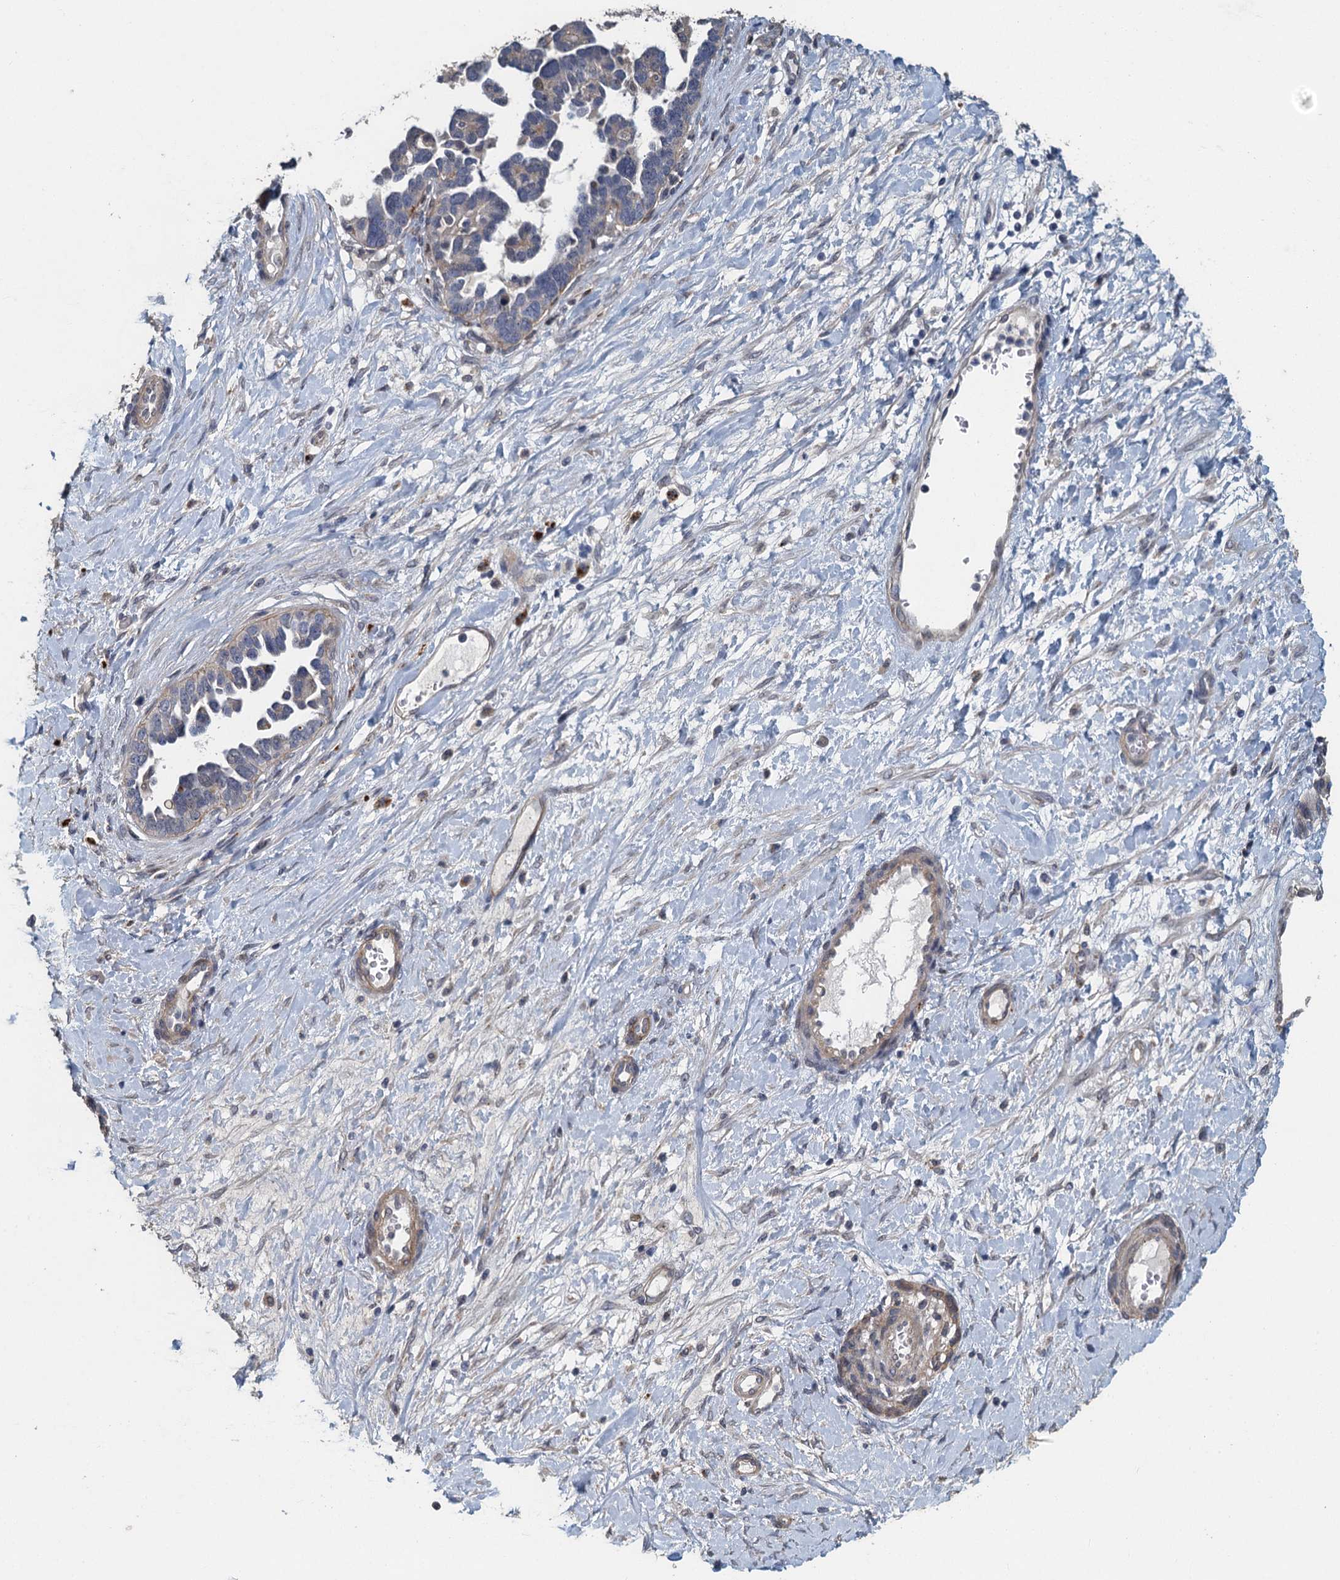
{"staining": {"intensity": "weak", "quantity": "<25%", "location": "cytoplasmic/membranous"}, "tissue": "ovarian cancer", "cell_type": "Tumor cells", "image_type": "cancer", "snomed": [{"axis": "morphology", "description": "Cystadenocarcinoma, serous, NOS"}, {"axis": "topography", "description": "Ovary"}], "caption": "Immunohistochemistry (IHC) of ovarian cancer (serous cystadenocarcinoma) exhibits no expression in tumor cells.", "gene": "AGRN", "patient": {"sex": "female", "age": 54}}